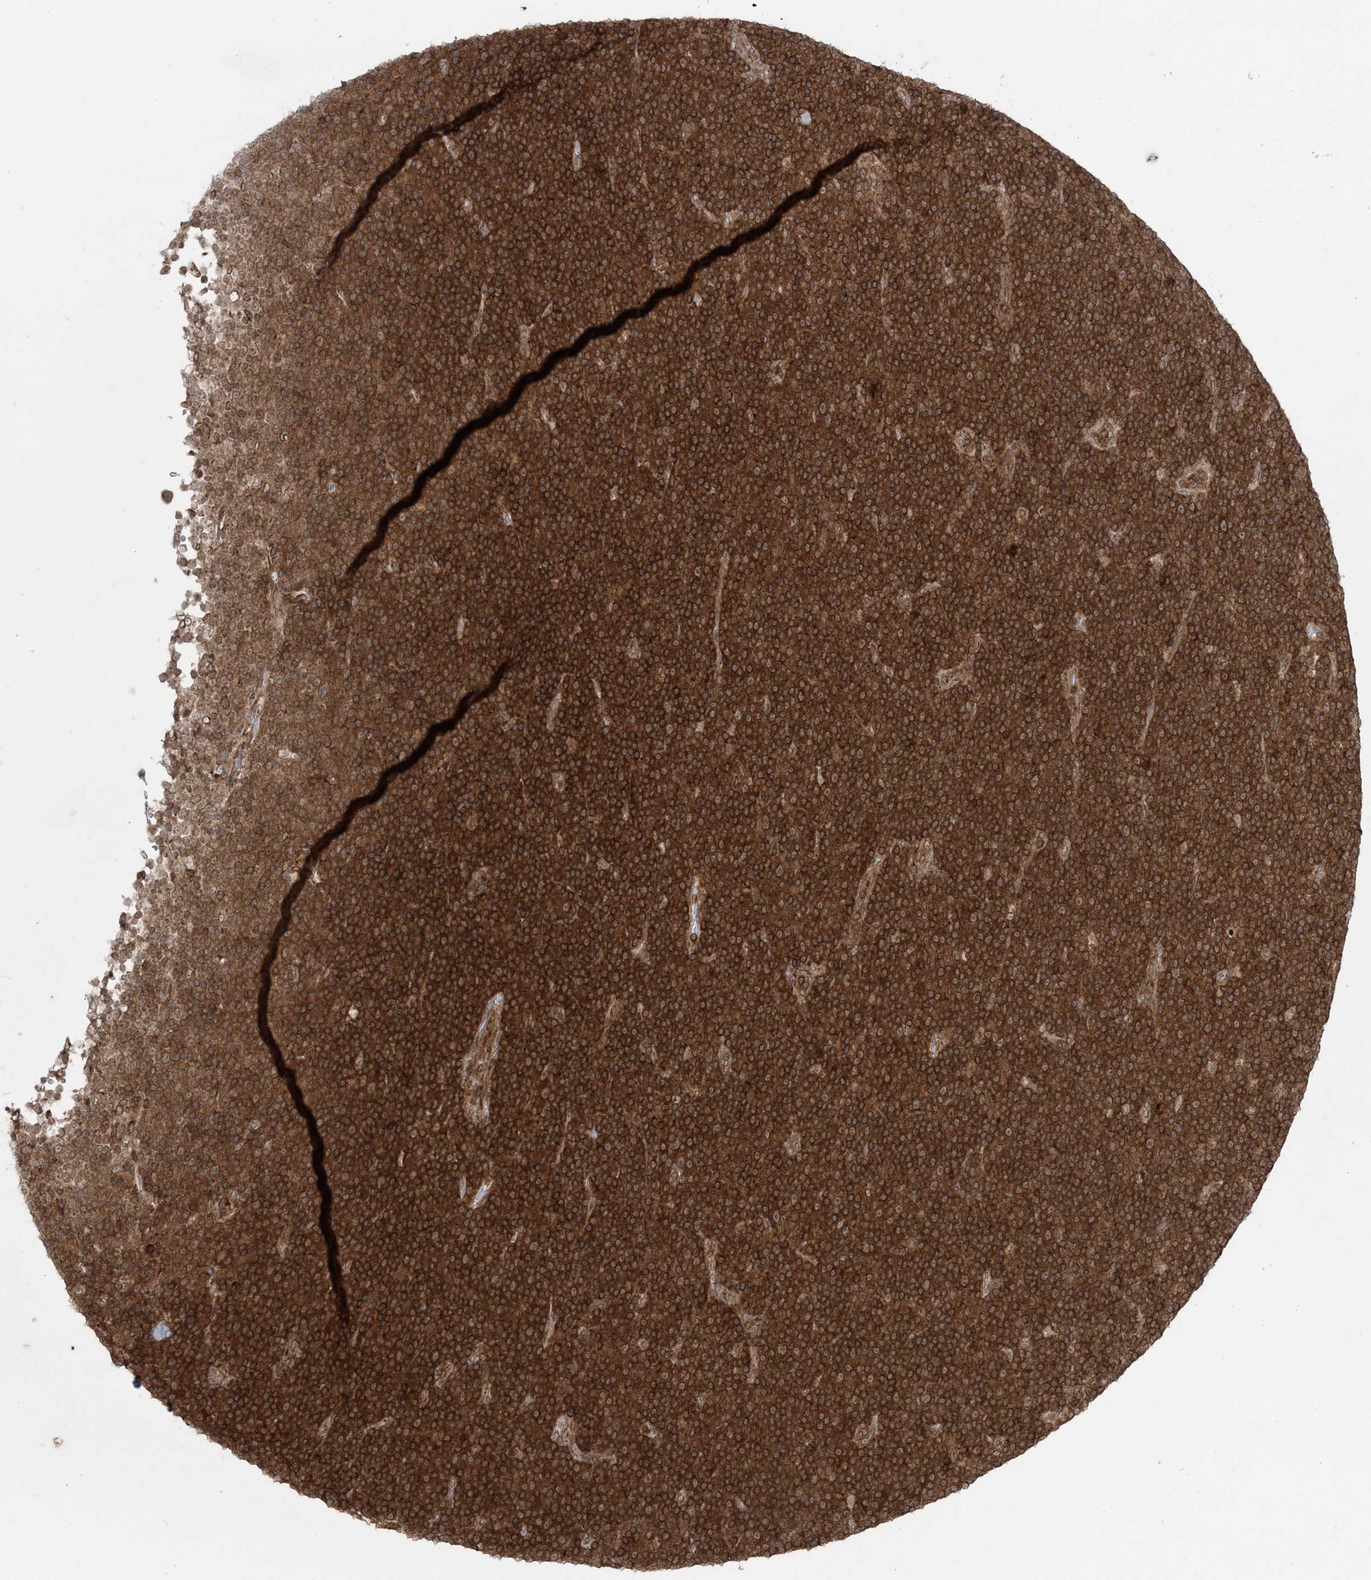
{"staining": {"intensity": "strong", "quantity": ">75%", "location": "cytoplasmic/membranous"}, "tissue": "lymphoma", "cell_type": "Tumor cells", "image_type": "cancer", "snomed": [{"axis": "morphology", "description": "Malignant lymphoma, non-Hodgkin's type, Low grade"}, {"axis": "topography", "description": "Lymph node"}], "caption": "IHC (DAB) staining of human low-grade malignant lymphoma, non-Hodgkin's type exhibits strong cytoplasmic/membranous protein staining in approximately >75% of tumor cells. The staining is performed using DAB brown chromogen to label protein expression. The nuclei are counter-stained blue using hematoxylin.", "gene": "DDX19B", "patient": {"sex": "female", "age": 67}}